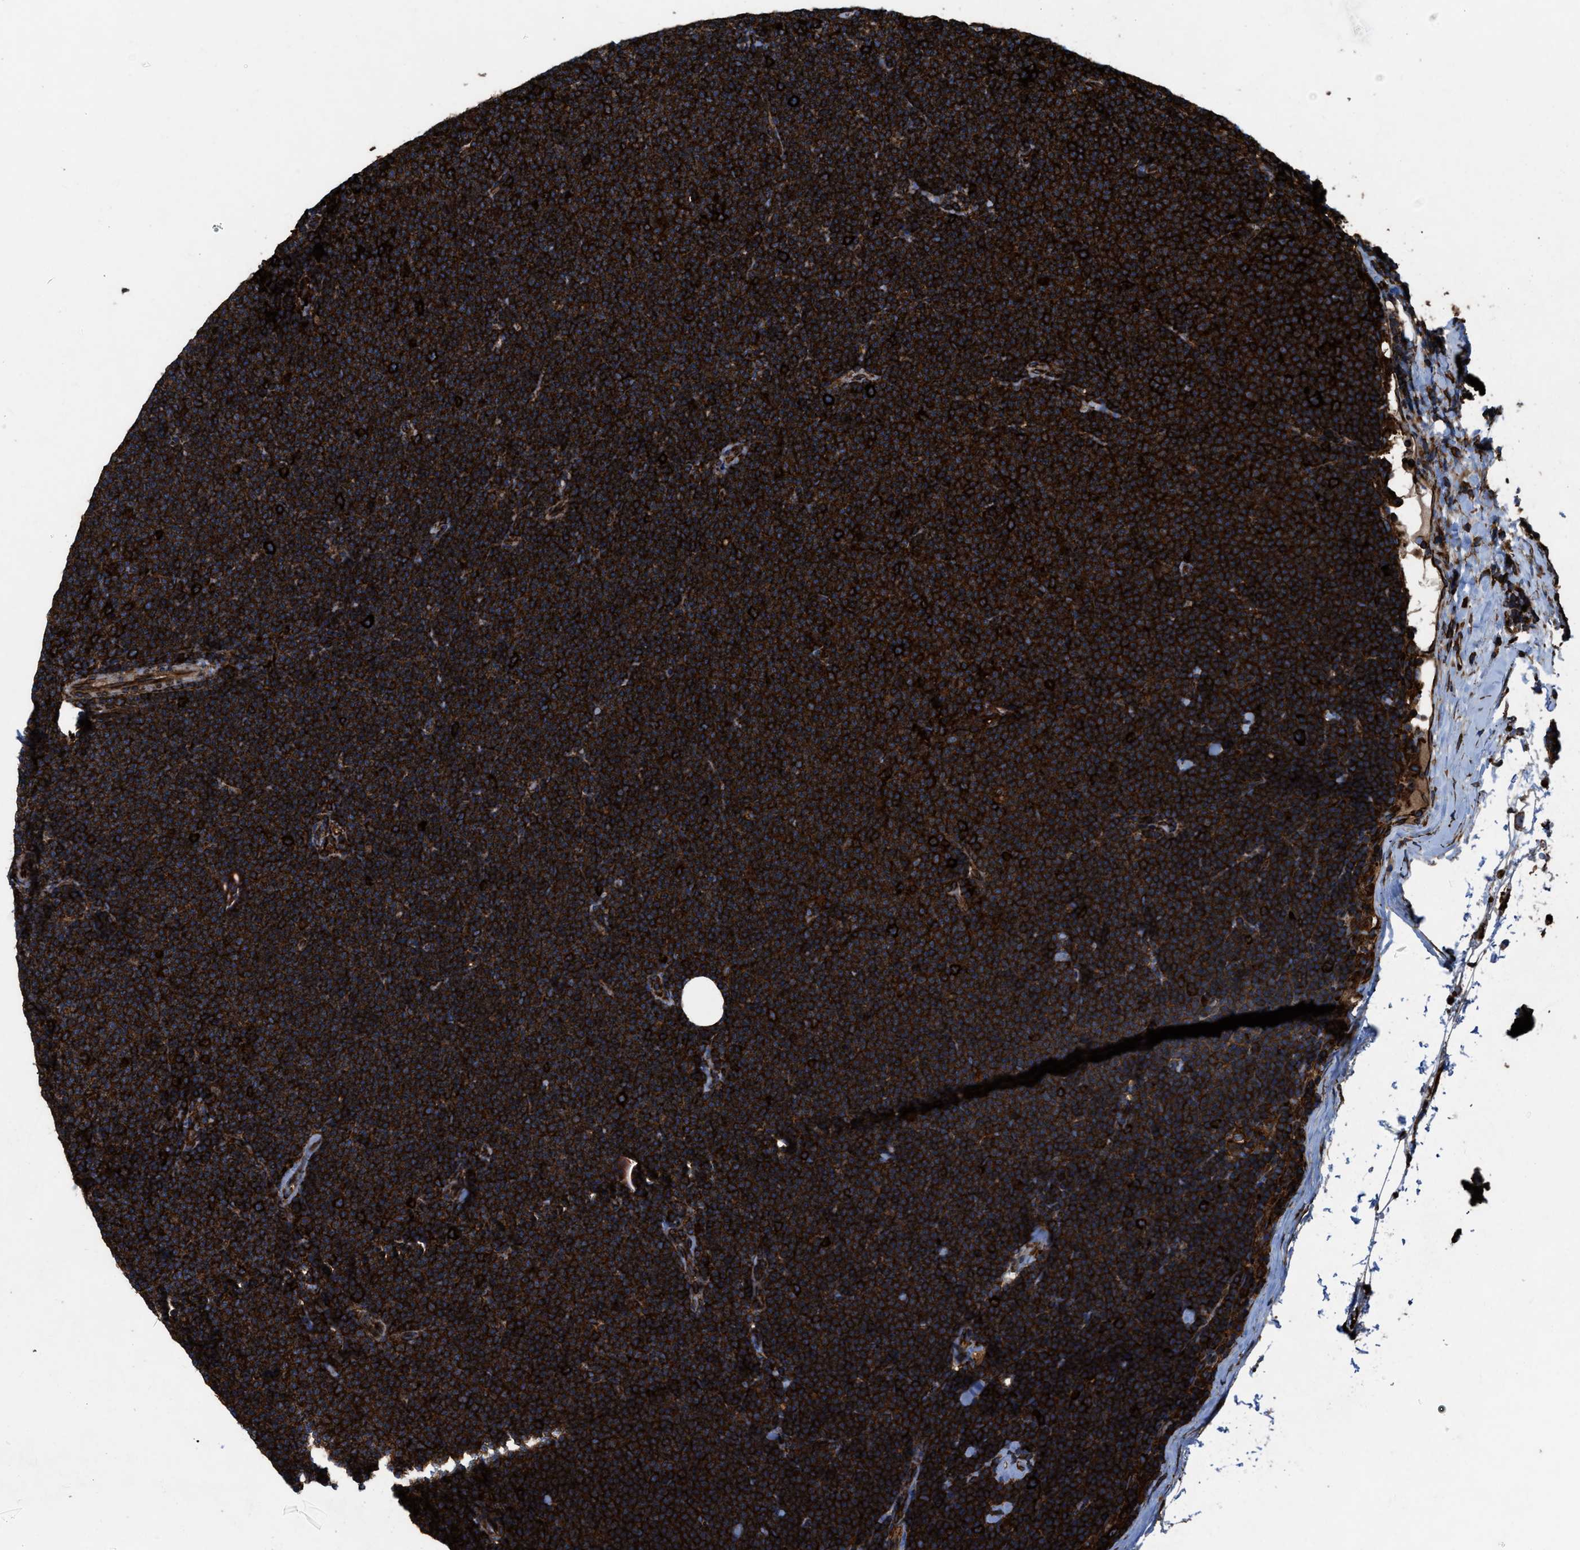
{"staining": {"intensity": "strong", "quantity": ">75%", "location": "cytoplasmic/membranous"}, "tissue": "lymphoma", "cell_type": "Tumor cells", "image_type": "cancer", "snomed": [{"axis": "morphology", "description": "Malignant lymphoma, non-Hodgkin's type, Low grade"}, {"axis": "topography", "description": "Lymph node"}], "caption": "This is an image of IHC staining of malignant lymphoma, non-Hodgkin's type (low-grade), which shows strong positivity in the cytoplasmic/membranous of tumor cells.", "gene": "CAPRIN1", "patient": {"sex": "female", "age": 53}}